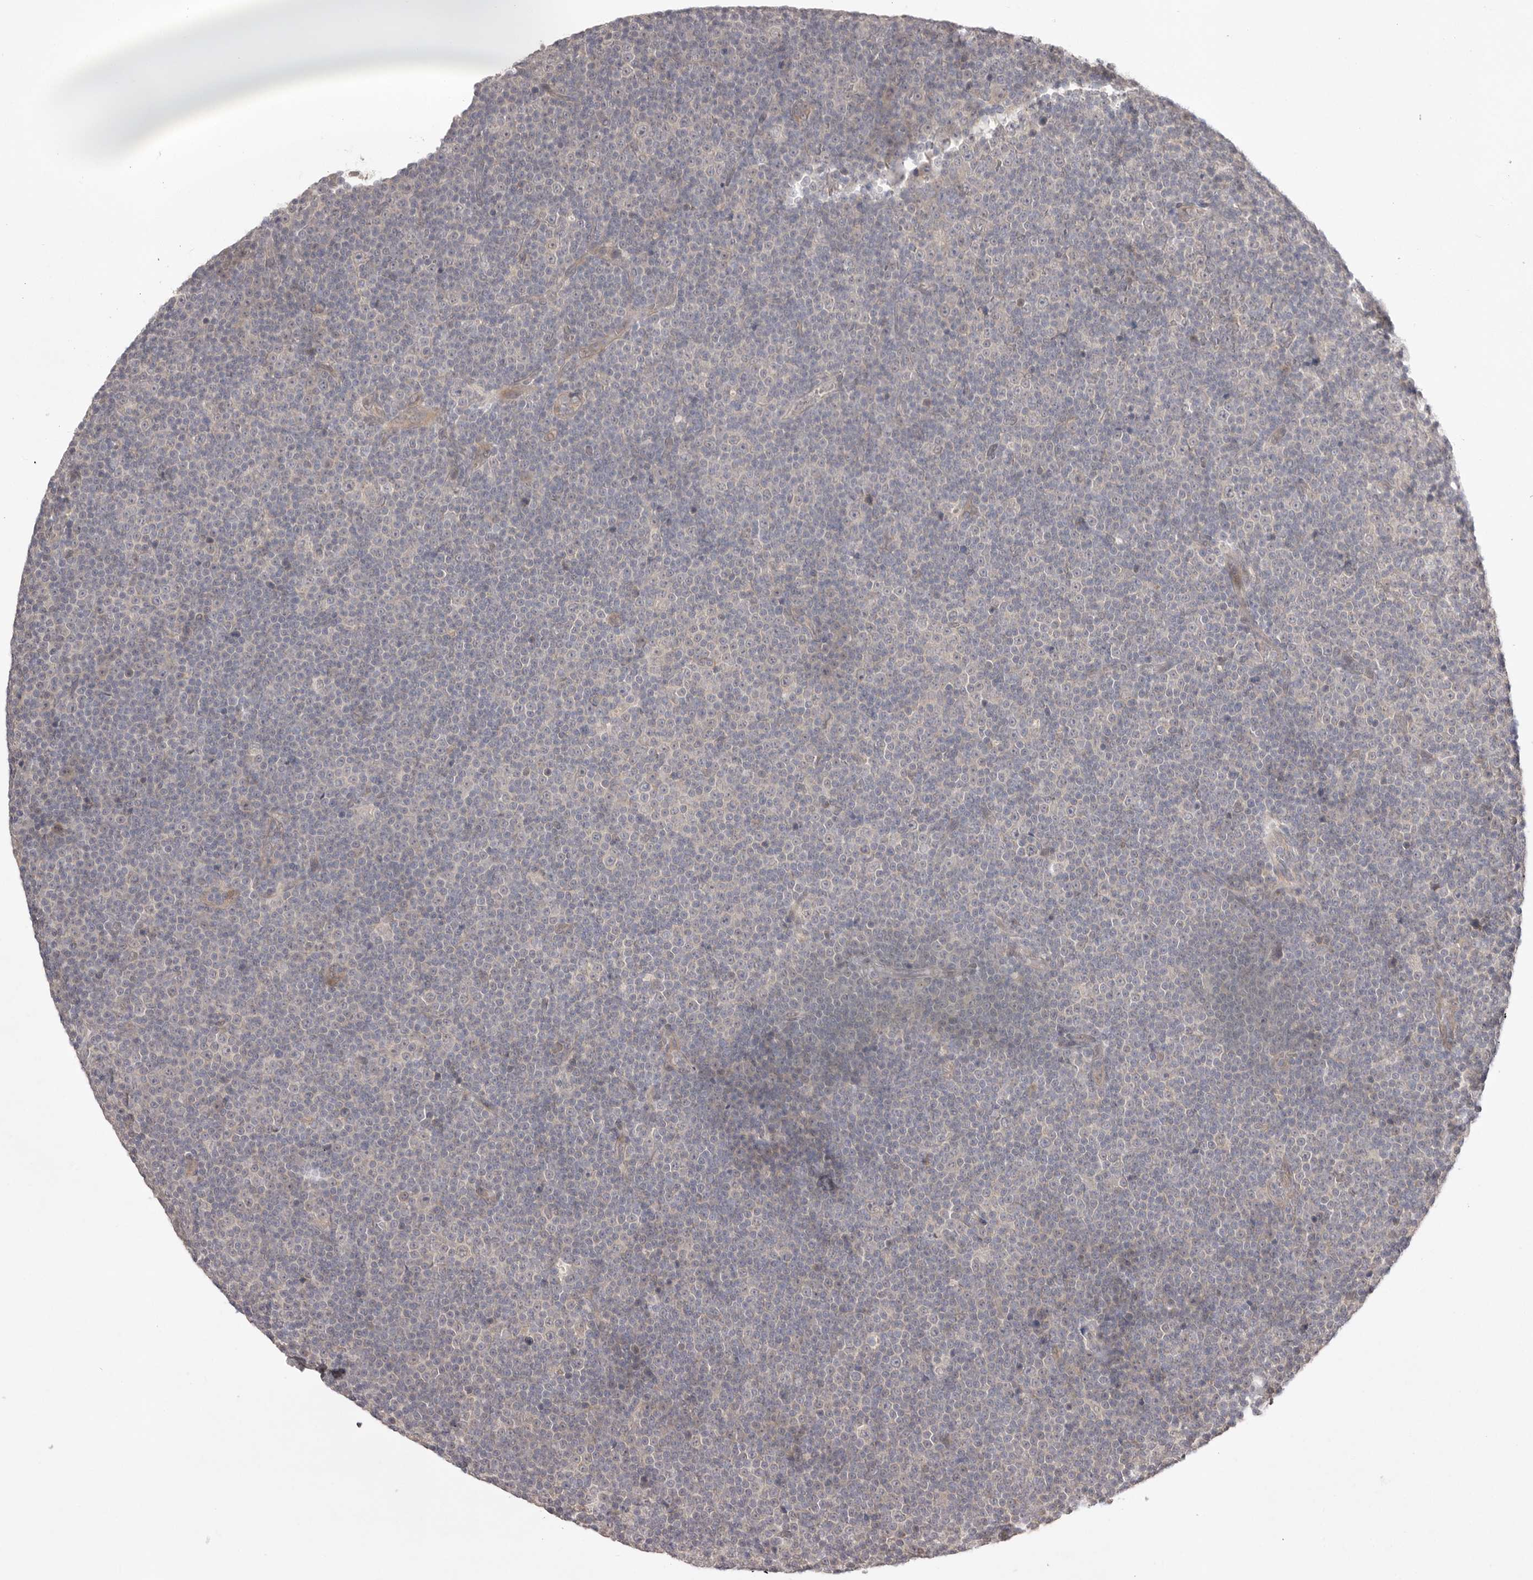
{"staining": {"intensity": "negative", "quantity": "none", "location": "none"}, "tissue": "lymphoma", "cell_type": "Tumor cells", "image_type": "cancer", "snomed": [{"axis": "morphology", "description": "Malignant lymphoma, non-Hodgkin's type, Low grade"}, {"axis": "topography", "description": "Lymph node"}], "caption": "IHC image of lymphoma stained for a protein (brown), which displays no expression in tumor cells. (DAB IHC with hematoxylin counter stain).", "gene": "NSUN4", "patient": {"sex": "female", "age": 67}}